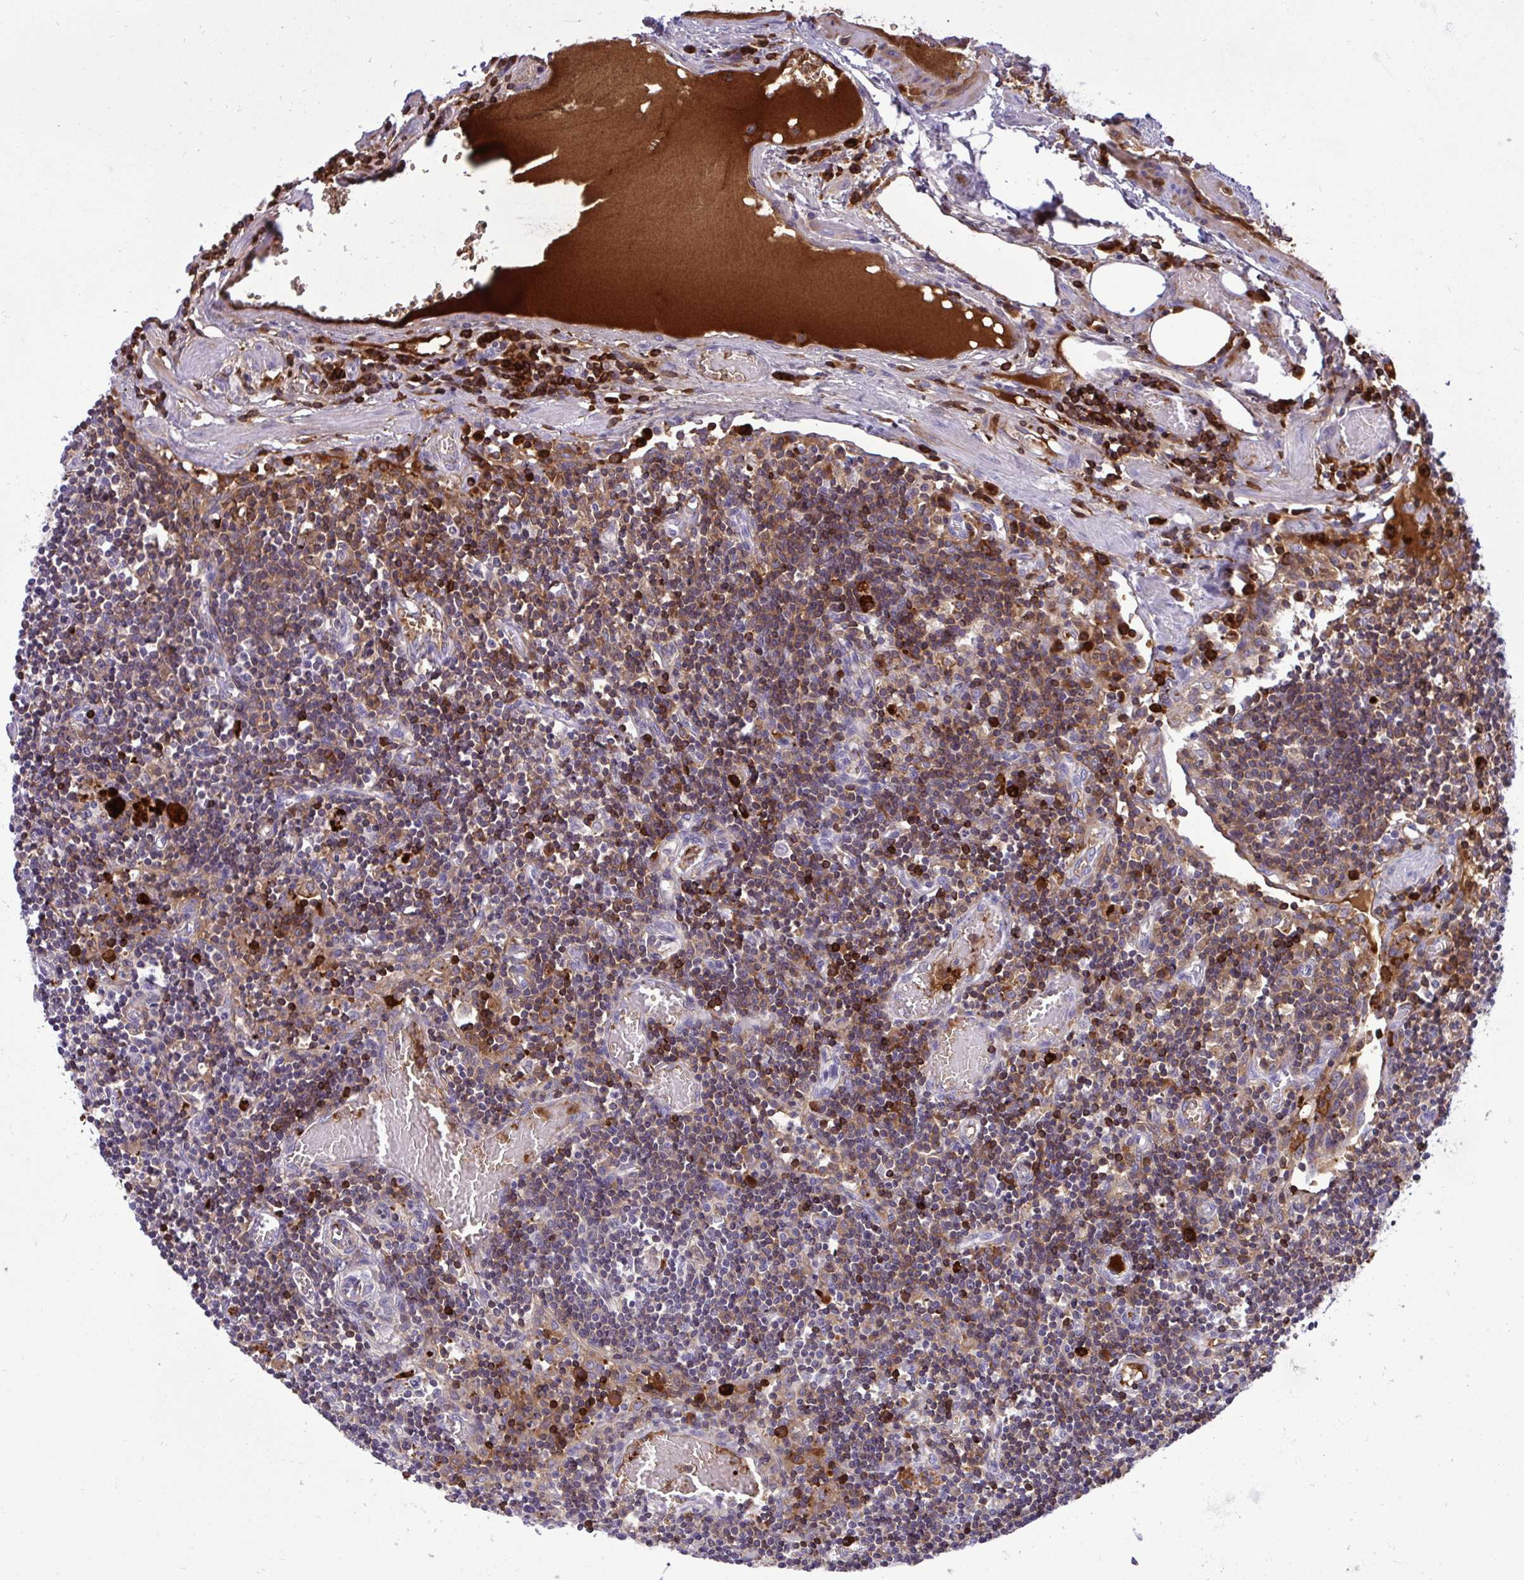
{"staining": {"intensity": "weak", "quantity": "<25%", "location": "cytoplasmic/membranous"}, "tissue": "lymph node", "cell_type": "Germinal center cells", "image_type": "normal", "snomed": [{"axis": "morphology", "description": "Normal tissue, NOS"}, {"axis": "topography", "description": "Lymph node"}], "caption": "Lymph node stained for a protein using IHC reveals no staining germinal center cells.", "gene": "F2", "patient": {"sex": "male", "age": 66}}